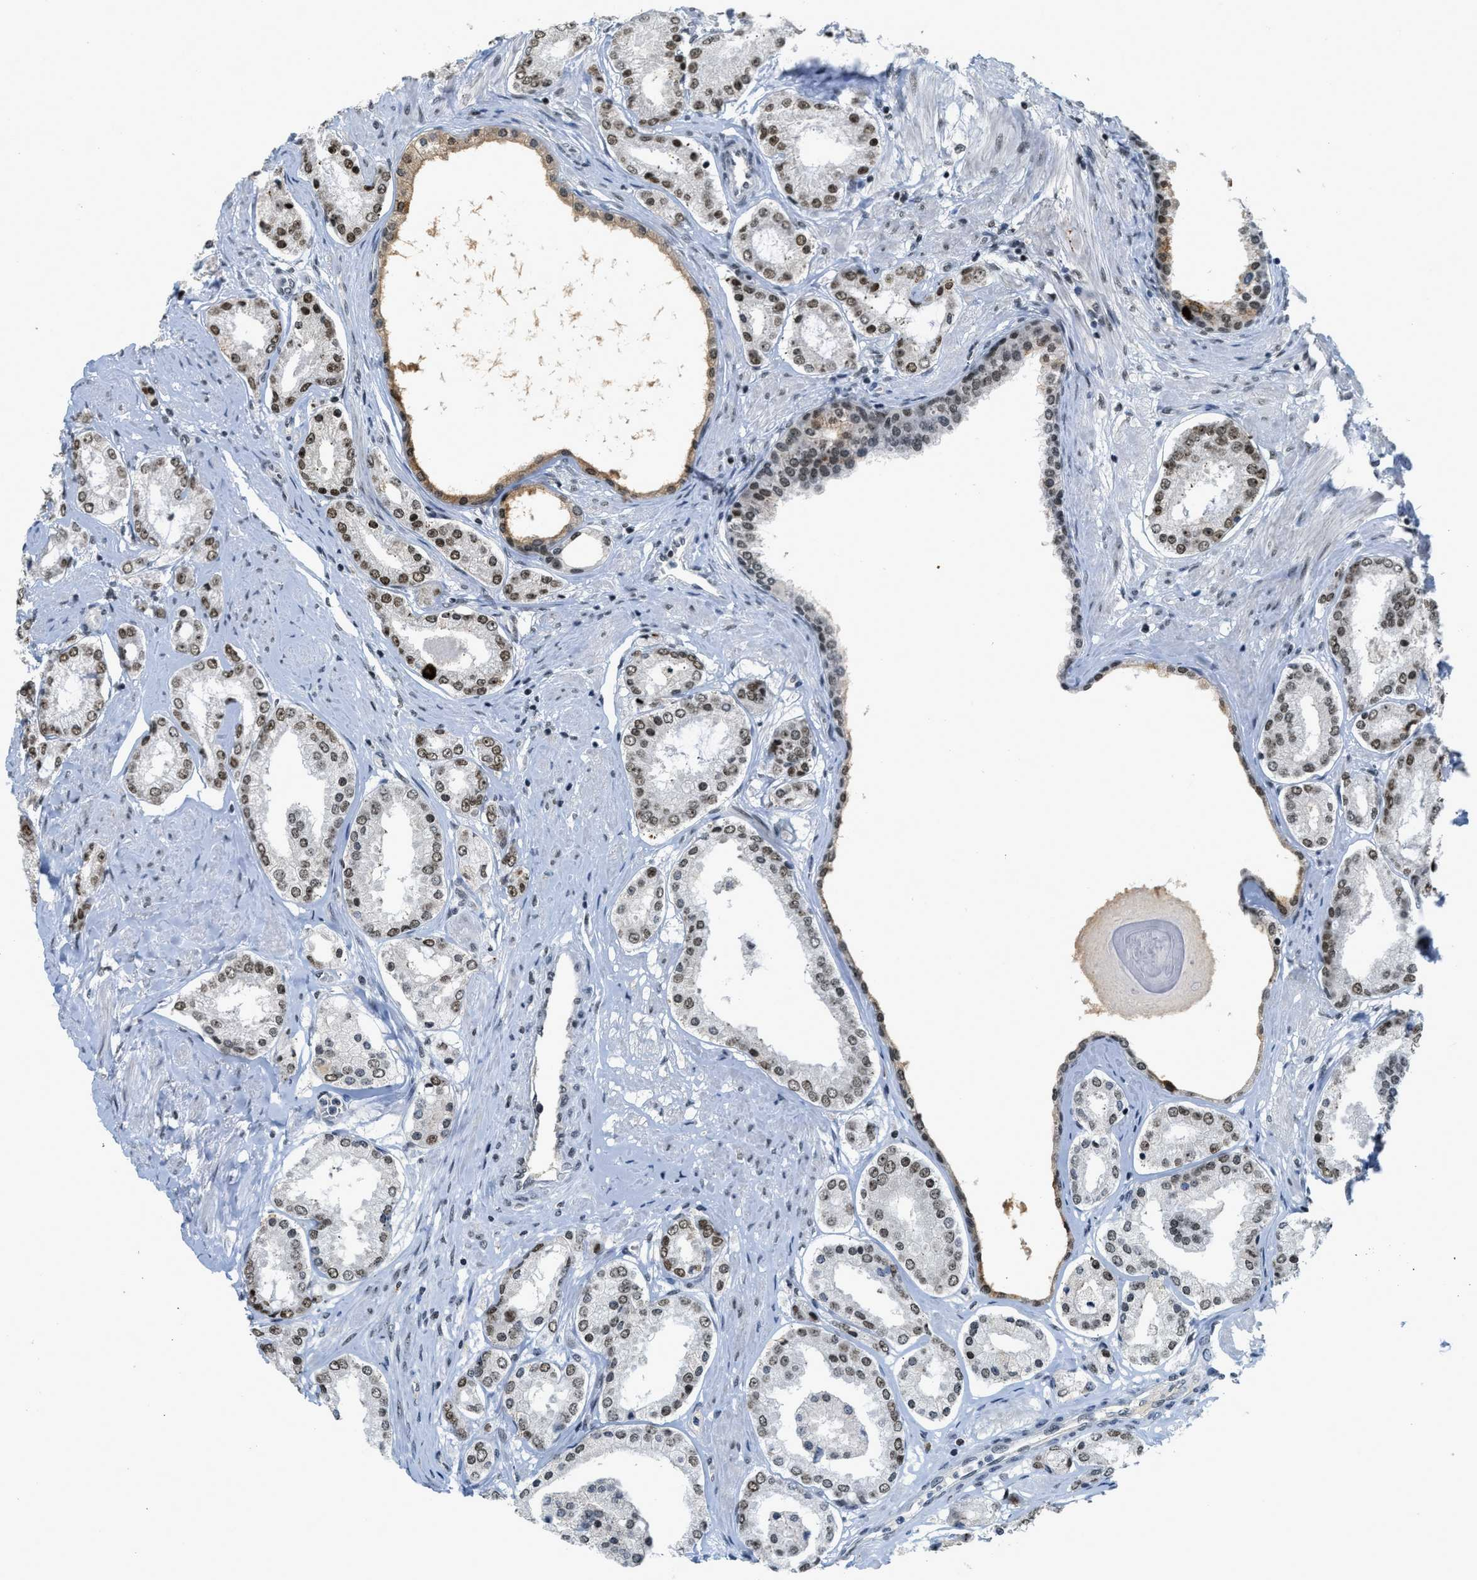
{"staining": {"intensity": "moderate", "quantity": ">75%", "location": "nuclear"}, "tissue": "prostate cancer", "cell_type": "Tumor cells", "image_type": "cancer", "snomed": [{"axis": "morphology", "description": "Adenocarcinoma, Low grade"}, {"axis": "topography", "description": "Prostate"}], "caption": "About >75% of tumor cells in human adenocarcinoma (low-grade) (prostate) display moderate nuclear protein expression as visualized by brown immunohistochemical staining.", "gene": "URB1", "patient": {"sex": "male", "age": 63}}